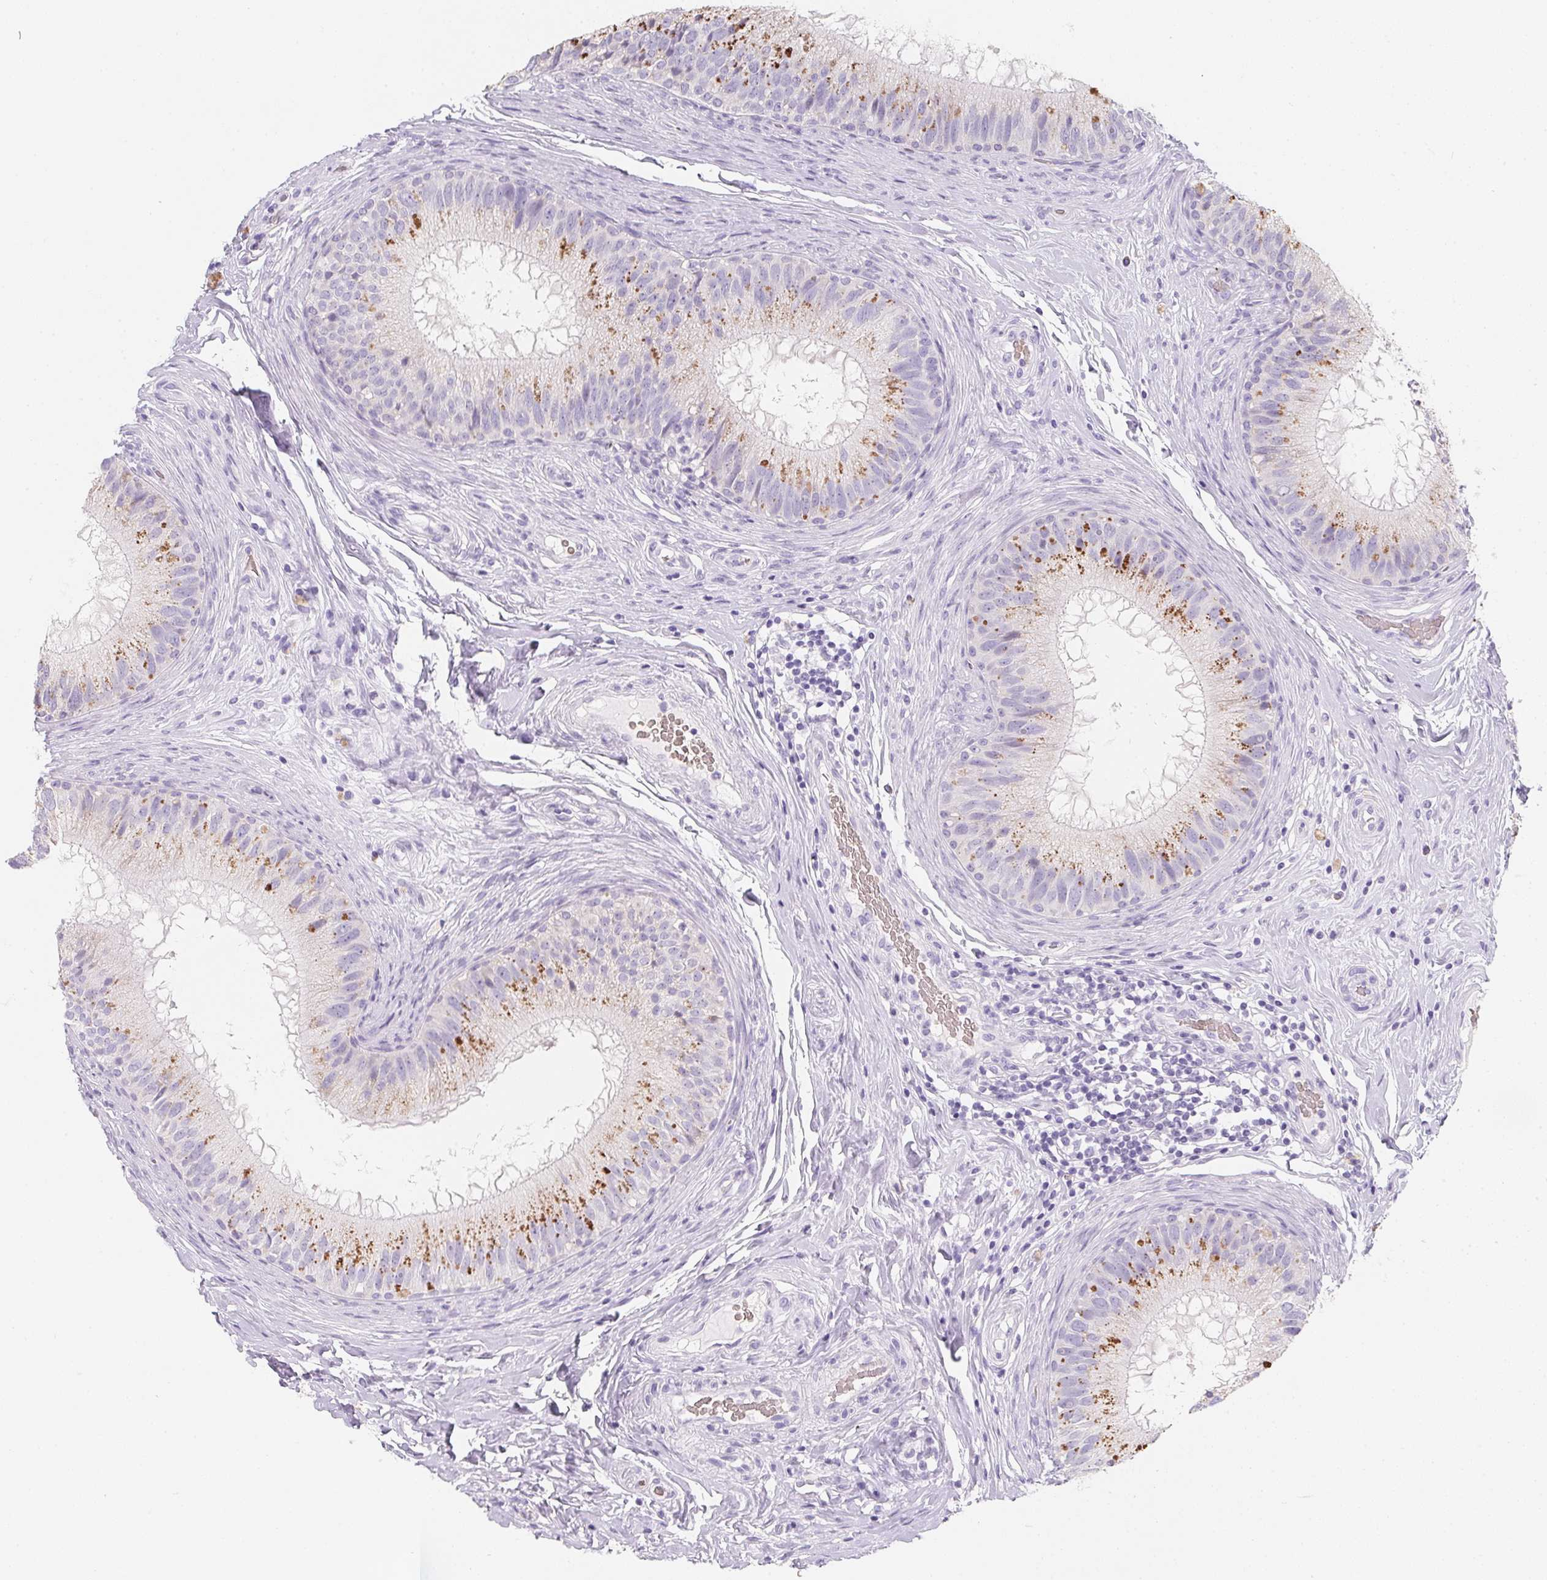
{"staining": {"intensity": "moderate", "quantity": "<25%", "location": "cytoplasmic/membranous"}, "tissue": "epididymis", "cell_type": "Glandular cells", "image_type": "normal", "snomed": [{"axis": "morphology", "description": "Normal tissue, NOS"}, {"axis": "topography", "description": "Epididymis"}], "caption": "Epididymis stained with immunohistochemistry exhibits moderate cytoplasmic/membranous positivity in about <25% of glandular cells.", "gene": "DCD", "patient": {"sex": "male", "age": 34}}